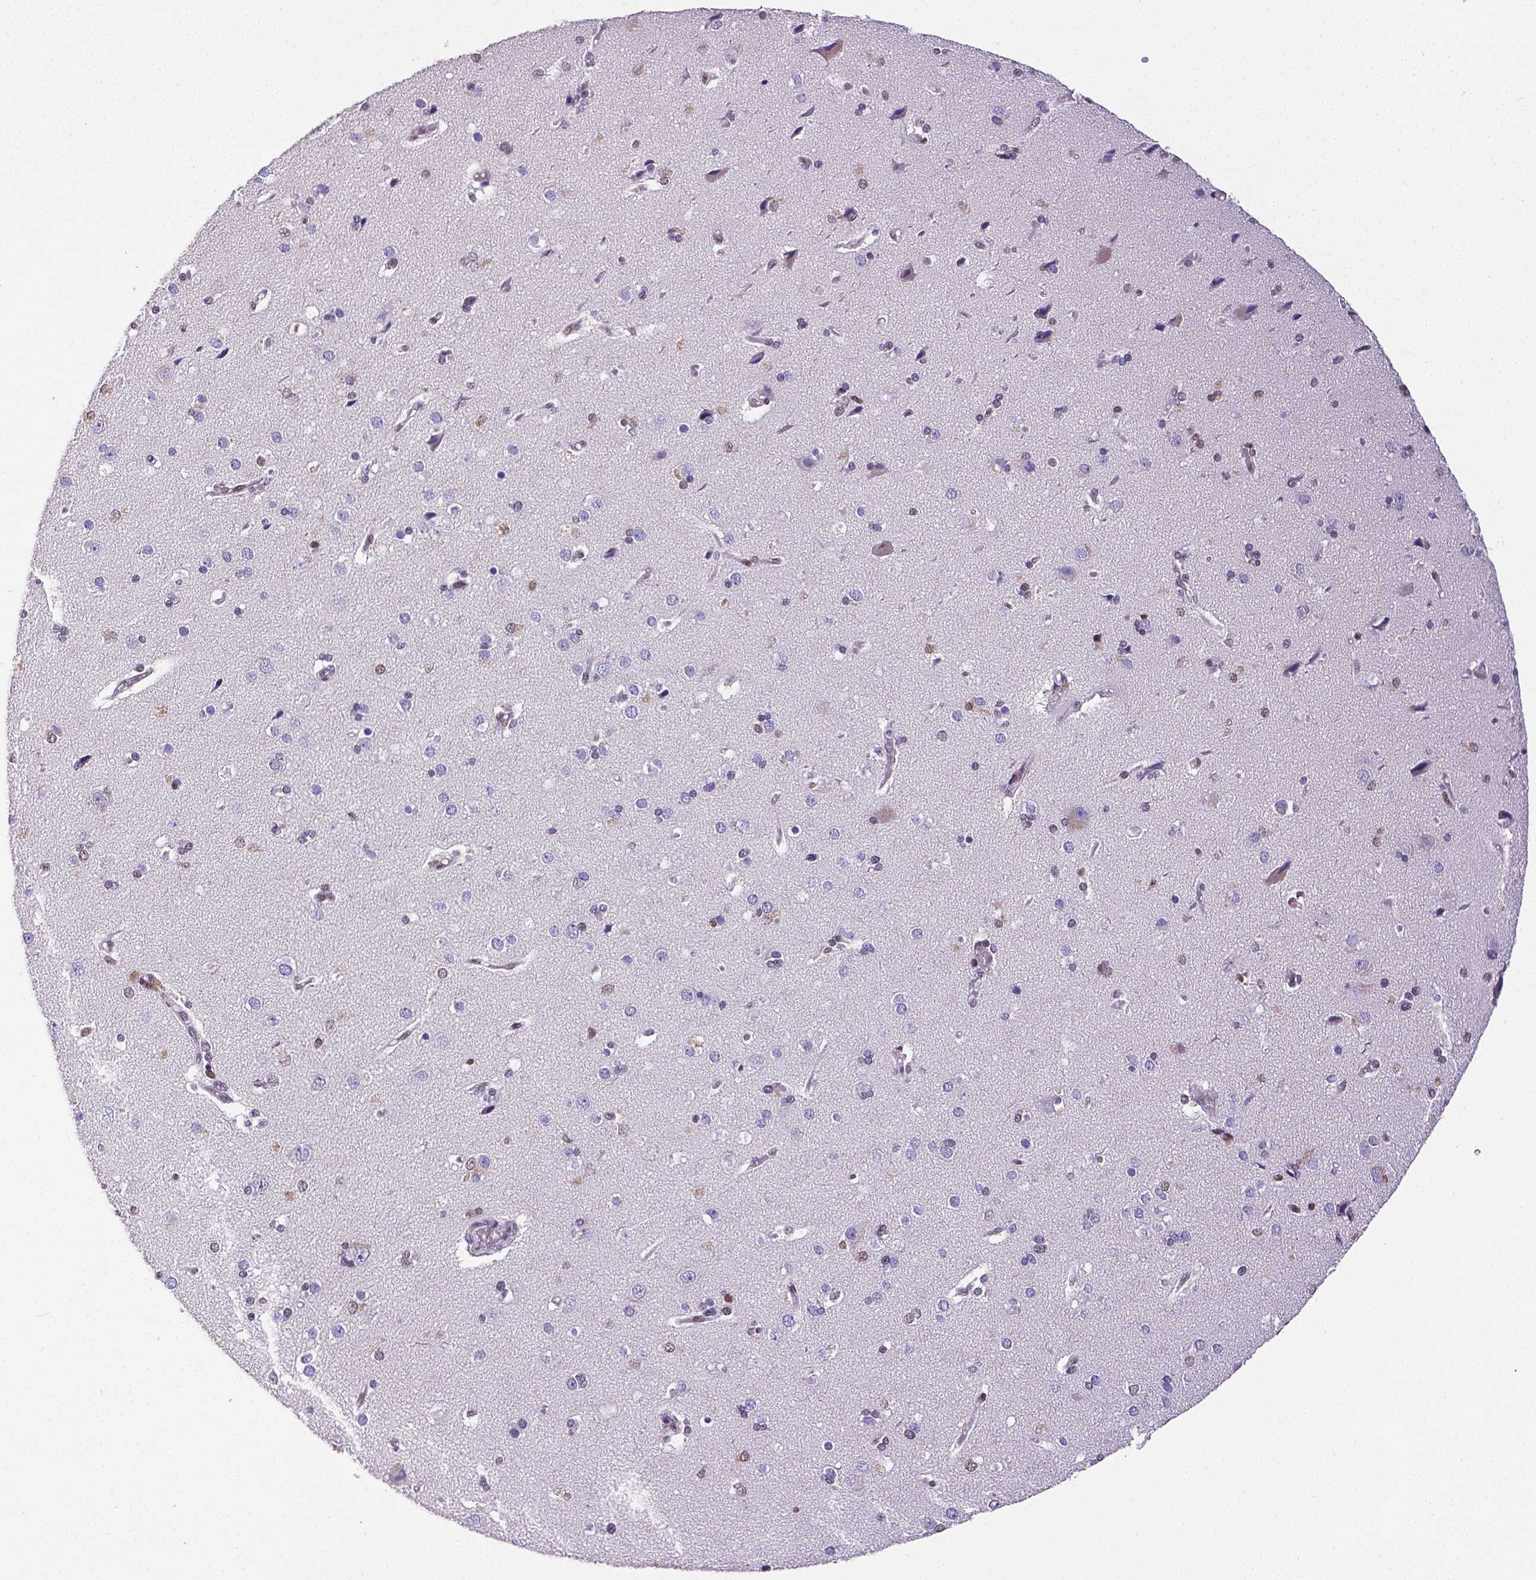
{"staining": {"intensity": "weak", "quantity": "<25%", "location": "nuclear"}, "tissue": "cerebral cortex", "cell_type": "Endothelial cells", "image_type": "normal", "snomed": [{"axis": "morphology", "description": "Normal tissue, NOS"}, {"axis": "morphology", "description": "Glioma, malignant, High grade"}, {"axis": "topography", "description": "Cerebral cortex"}], "caption": "This histopathology image is of benign cerebral cortex stained with immunohistochemistry (IHC) to label a protein in brown with the nuclei are counter-stained blue. There is no positivity in endothelial cells. (DAB immunohistochemistry, high magnification).", "gene": "REST", "patient": {"sex": "male", "age": 71}}